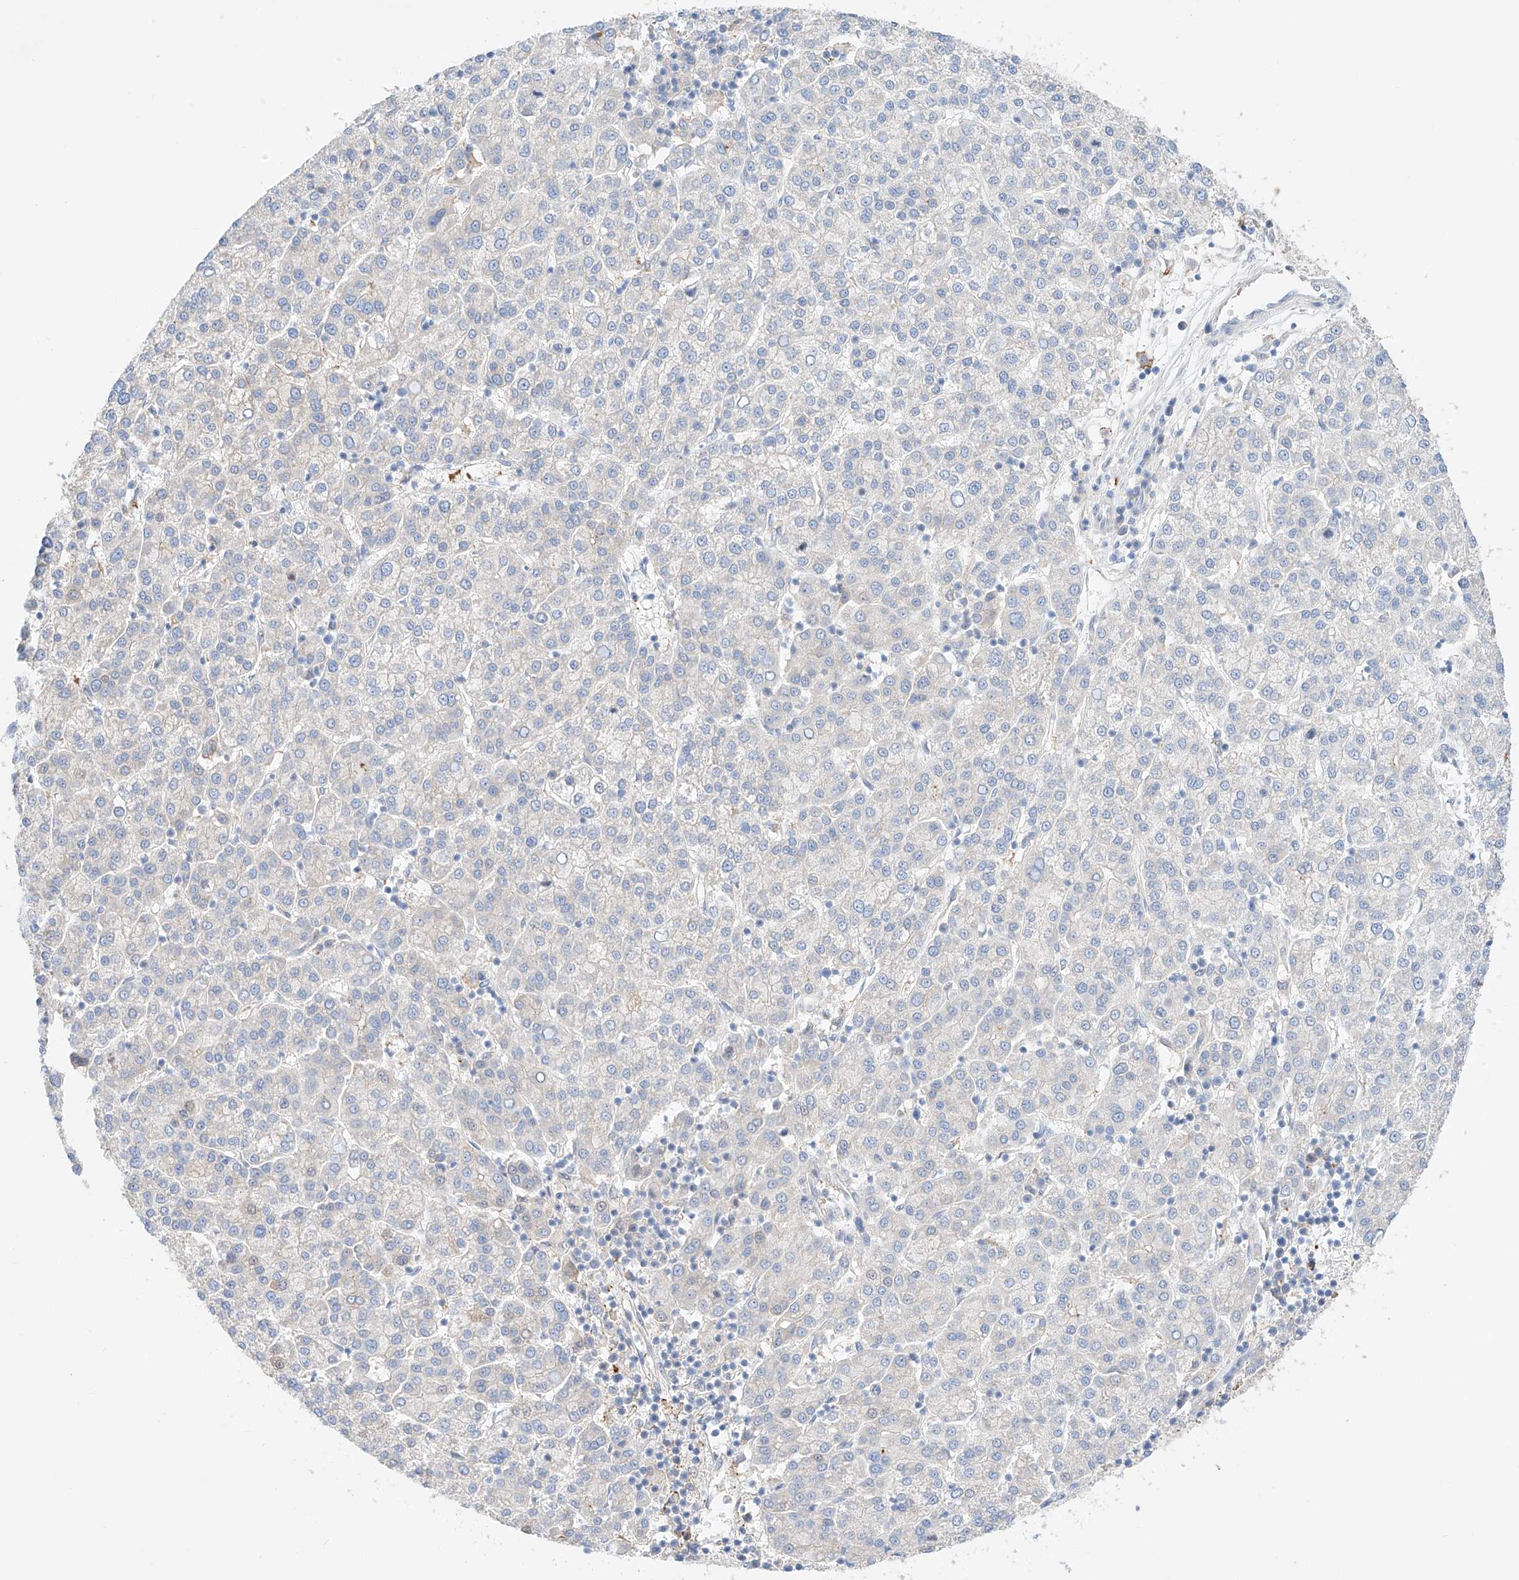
{"staining": {"intensity": "negative", "quantity": "none", "location": "none"}, "tissue": "liver cancer", "cell_type": "Tumor cells", "image_type": "cancer", "snomed": [{"axis": "morphology", "description": "Carcinoma, Hepatocellular, NOS"}, {"axis": "topography", "description": "Liver"}], "caption": "IHC photomicrograph of neoplastic tissue: human liver cancer stained with DAB (3,3'-diaminobenzidine) shows no significant protein staining in tumor cells.", "gene": "PGGT1B", "patient": {"sex": "female", "age": 58}}